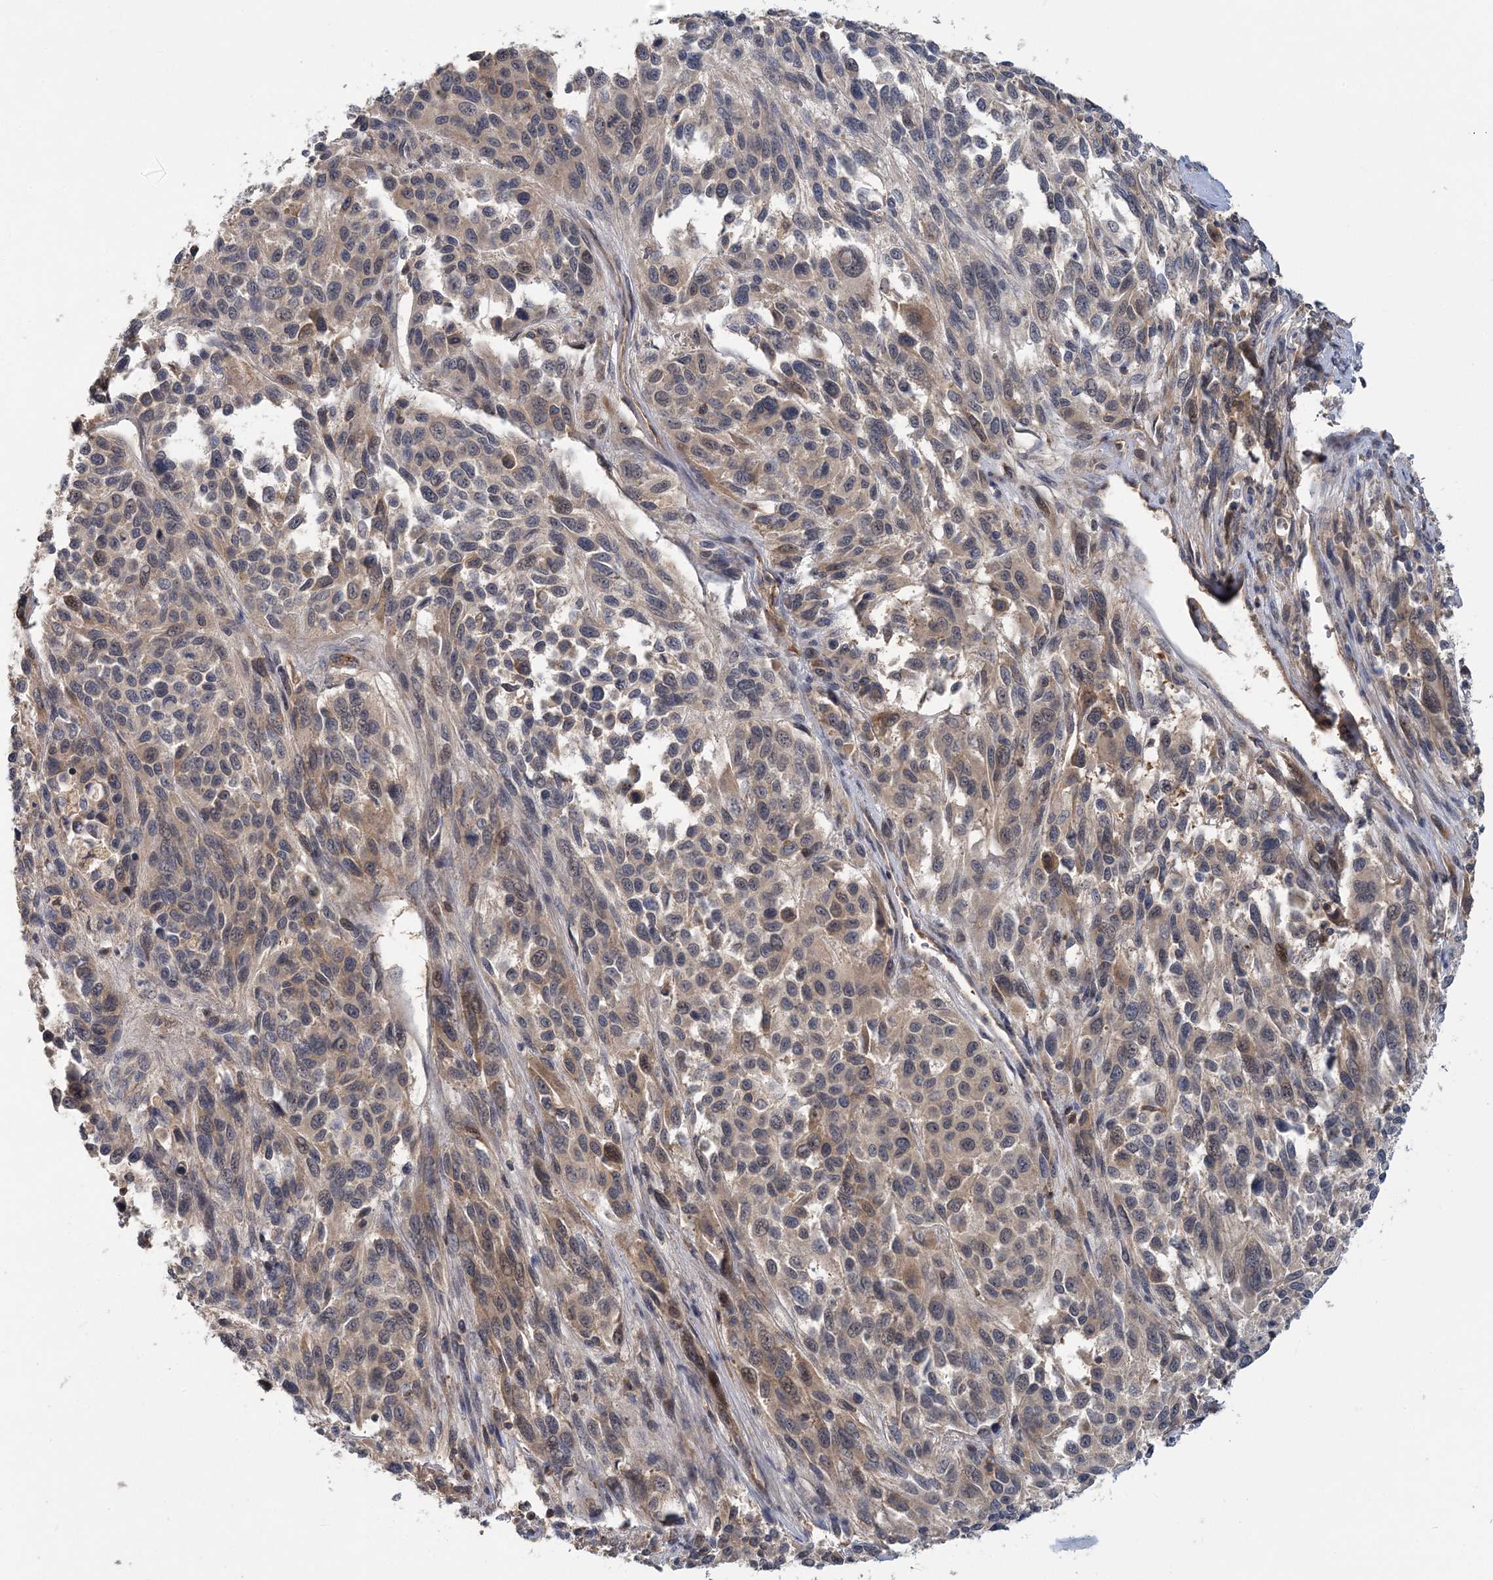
{"staining": {"intensity": "weak", "quantity": "25%-75%", "location": "cytoplasmic/membranous"}, "tissue": "melanoma", "cell_type": "Tumor cells", "image_type": "cancer", "snomed": [{"axis": "morphology", "description": "Malignant melanoma, Metastatic site"}, {"axis": "topography", "description": "Lymph node"}], "caption": "Immunohistochemical staining of human melanoma reveals low levels of weak cytoplasmic/membranous staining in about 25%-75% of tumor cells.", "gene": "RNF25", "patient": {"sex": "male", "age": 61}}